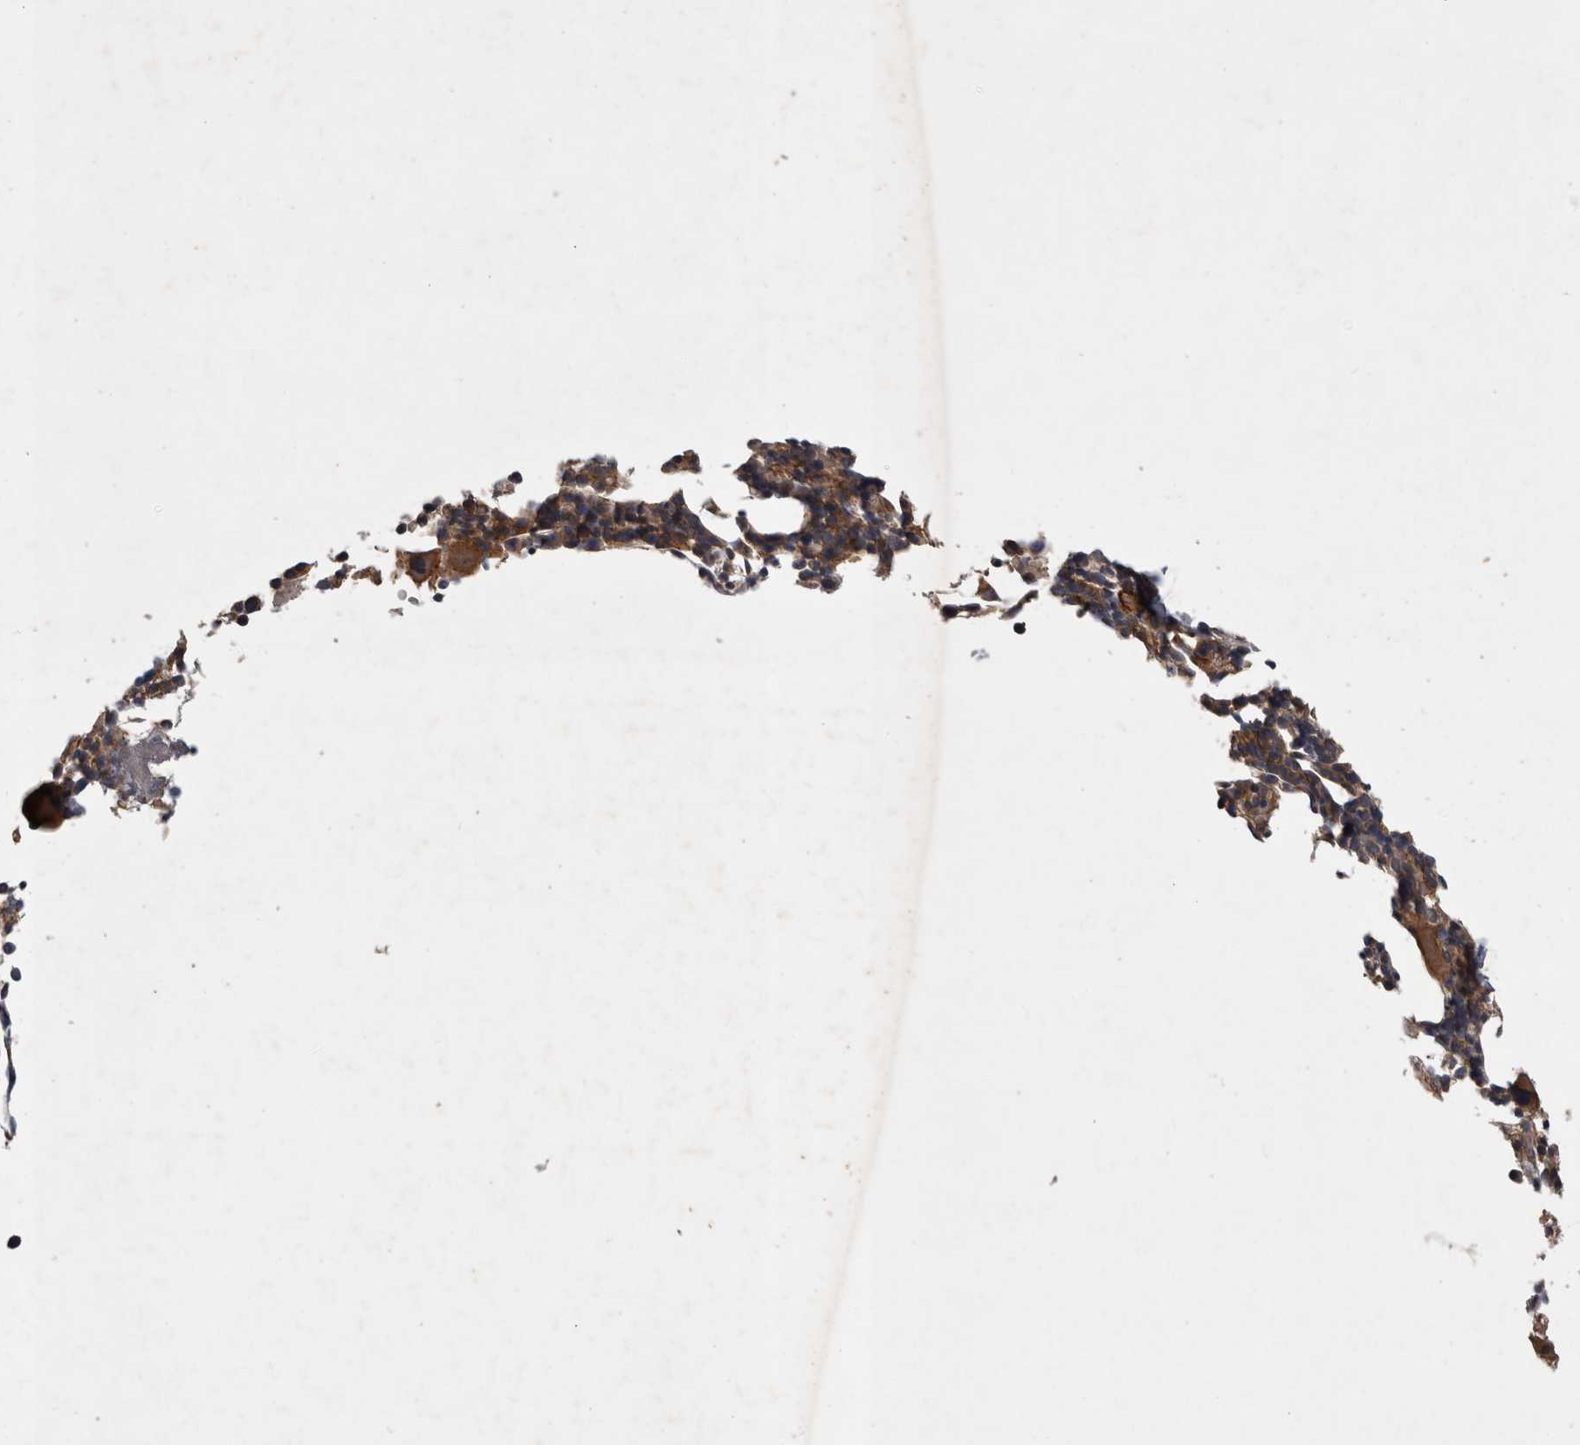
{"staining": {"intensity": "moderate", "quantity": "25%-75%", "location": "cytoplasmic/membranous"}, "tissue": "bone marrow", "cell_type": "Hematopoietic cells", "image_type": "normal", "snomed": [{"axis": "morphology", "description": "Normal tissue, NOS"}, {"axis": "morphology", "description": "Inflammation, NOS"}, {"axis": "topography", "description": "Bone marrow"}], "caption": "This micrograph displays immunohistochemistry (IHC) staining of normal human bone marrow, with medium moderate cytoplasmic/membranous staining in approximately 25%-75% of hematopoietic cells.", "gene": "SPATA48", "patient": {"sex": "male", "age": 55}}